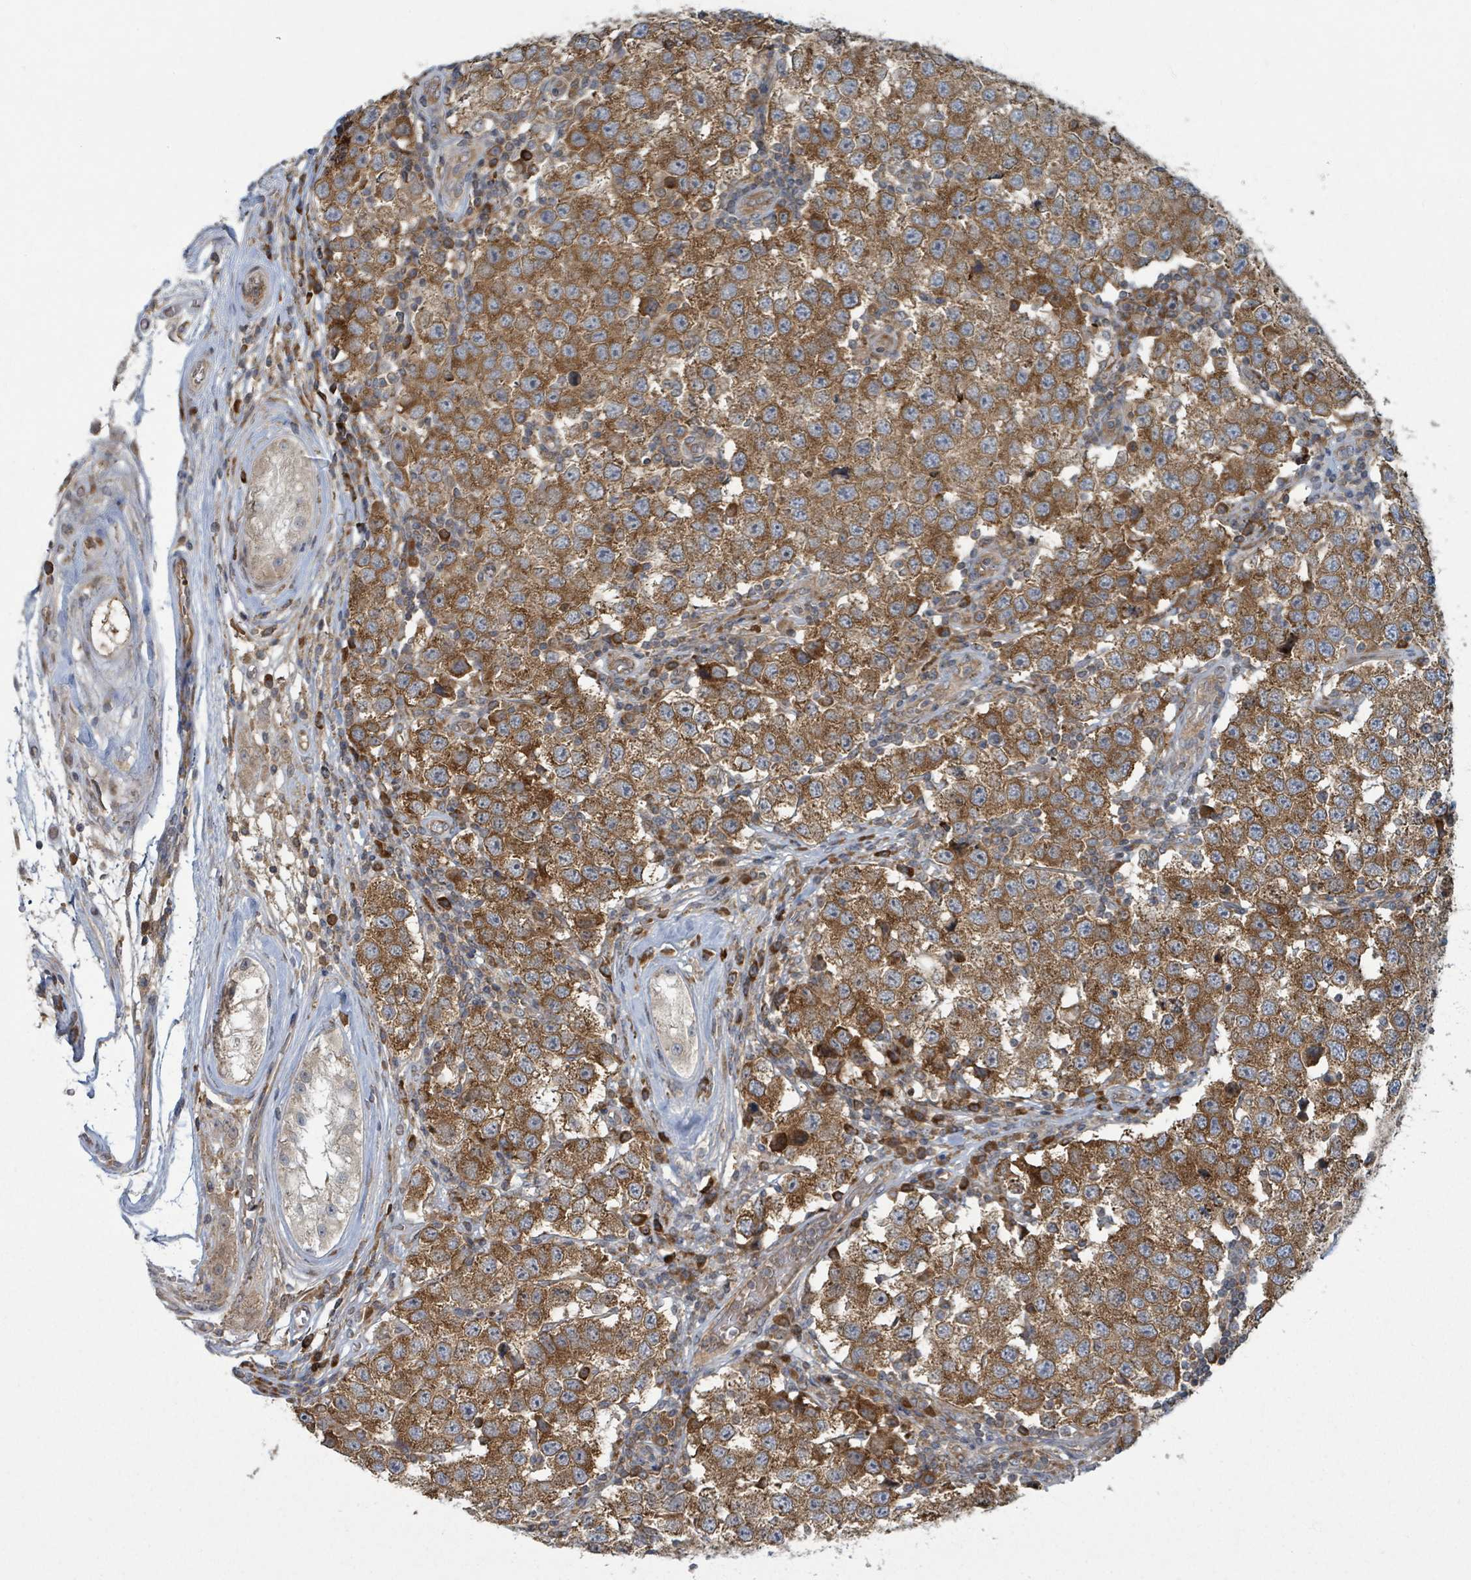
{"staining": {"intensity": "strong", "quantity": ">75%", "location": "cytoplasmic/membranous"}, "tissue": "testis cancer", "cell_type": "Tumor cells", "image_type": "cancer", "snomed": [{"axis": "morphology", "description": "Seminoma, NOS"}, {"axis": "topography", "description": "Testis"}], "caption": "The histopathology image demonstrates immunohistochemical staining of testis seminoma. There is strong cytoplasmic/membranous positivity is identified in approximately >75% of tumor cells.", "gene": "OR51E1", "patient": {"sex": "male", "age": 34}}